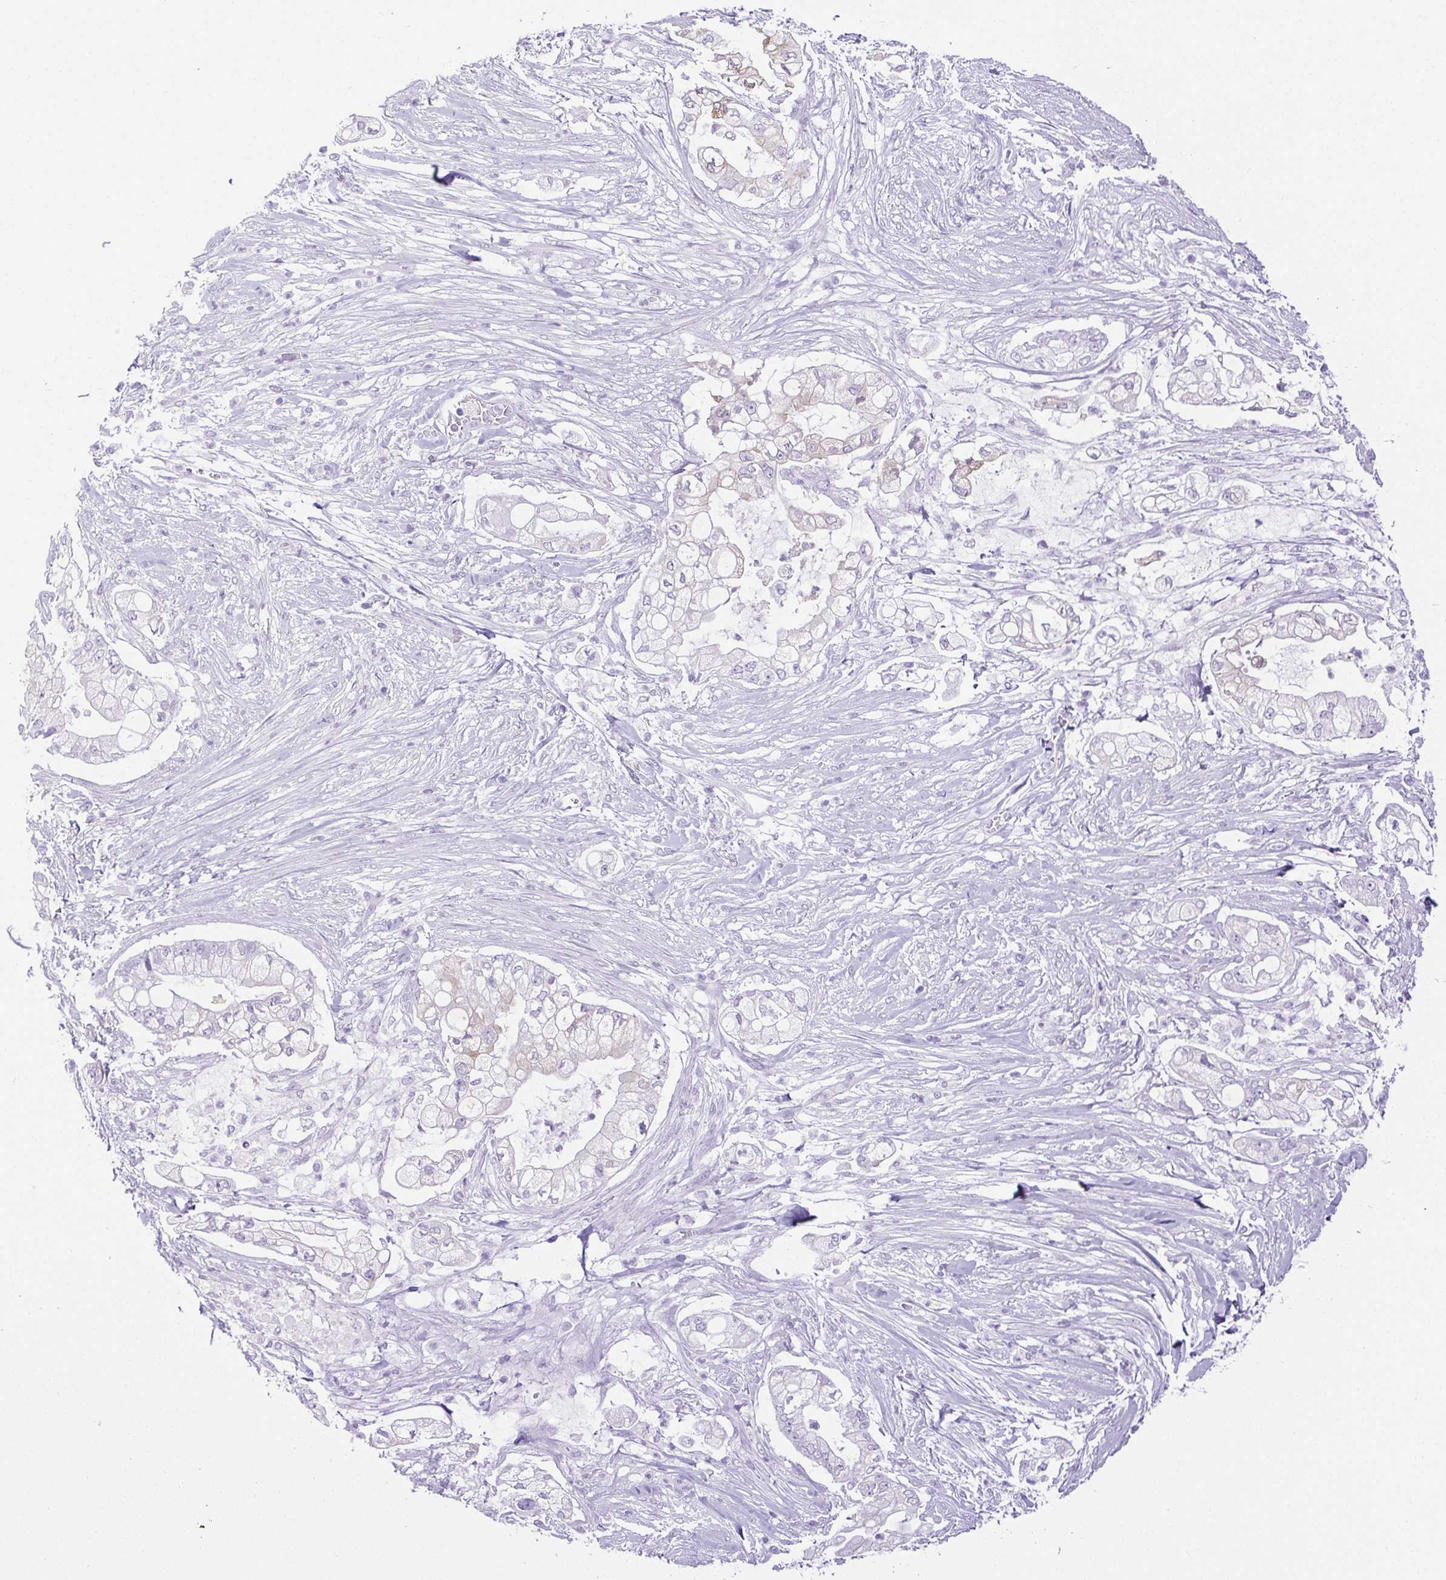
{"staining": {"intensity": "negative", "quantity": "none", "location": "none"}, "tissue": "pancreatic cancer", "cell_type": "Tumor cells", "image_type": "cancer", "snomed": [{"axis": "morphology", "description": "Adenocarcinoma, NOS"}, {"axis": "topography", "description": "Pancreas"}], "caption": "Tumor cells show no significant staining in adenocarcinoma (pancreatic). (DAB immunohistochemistry, high magnification).", "gene": "HLA-G", "patient": {"sex": "female", "age": 69}}